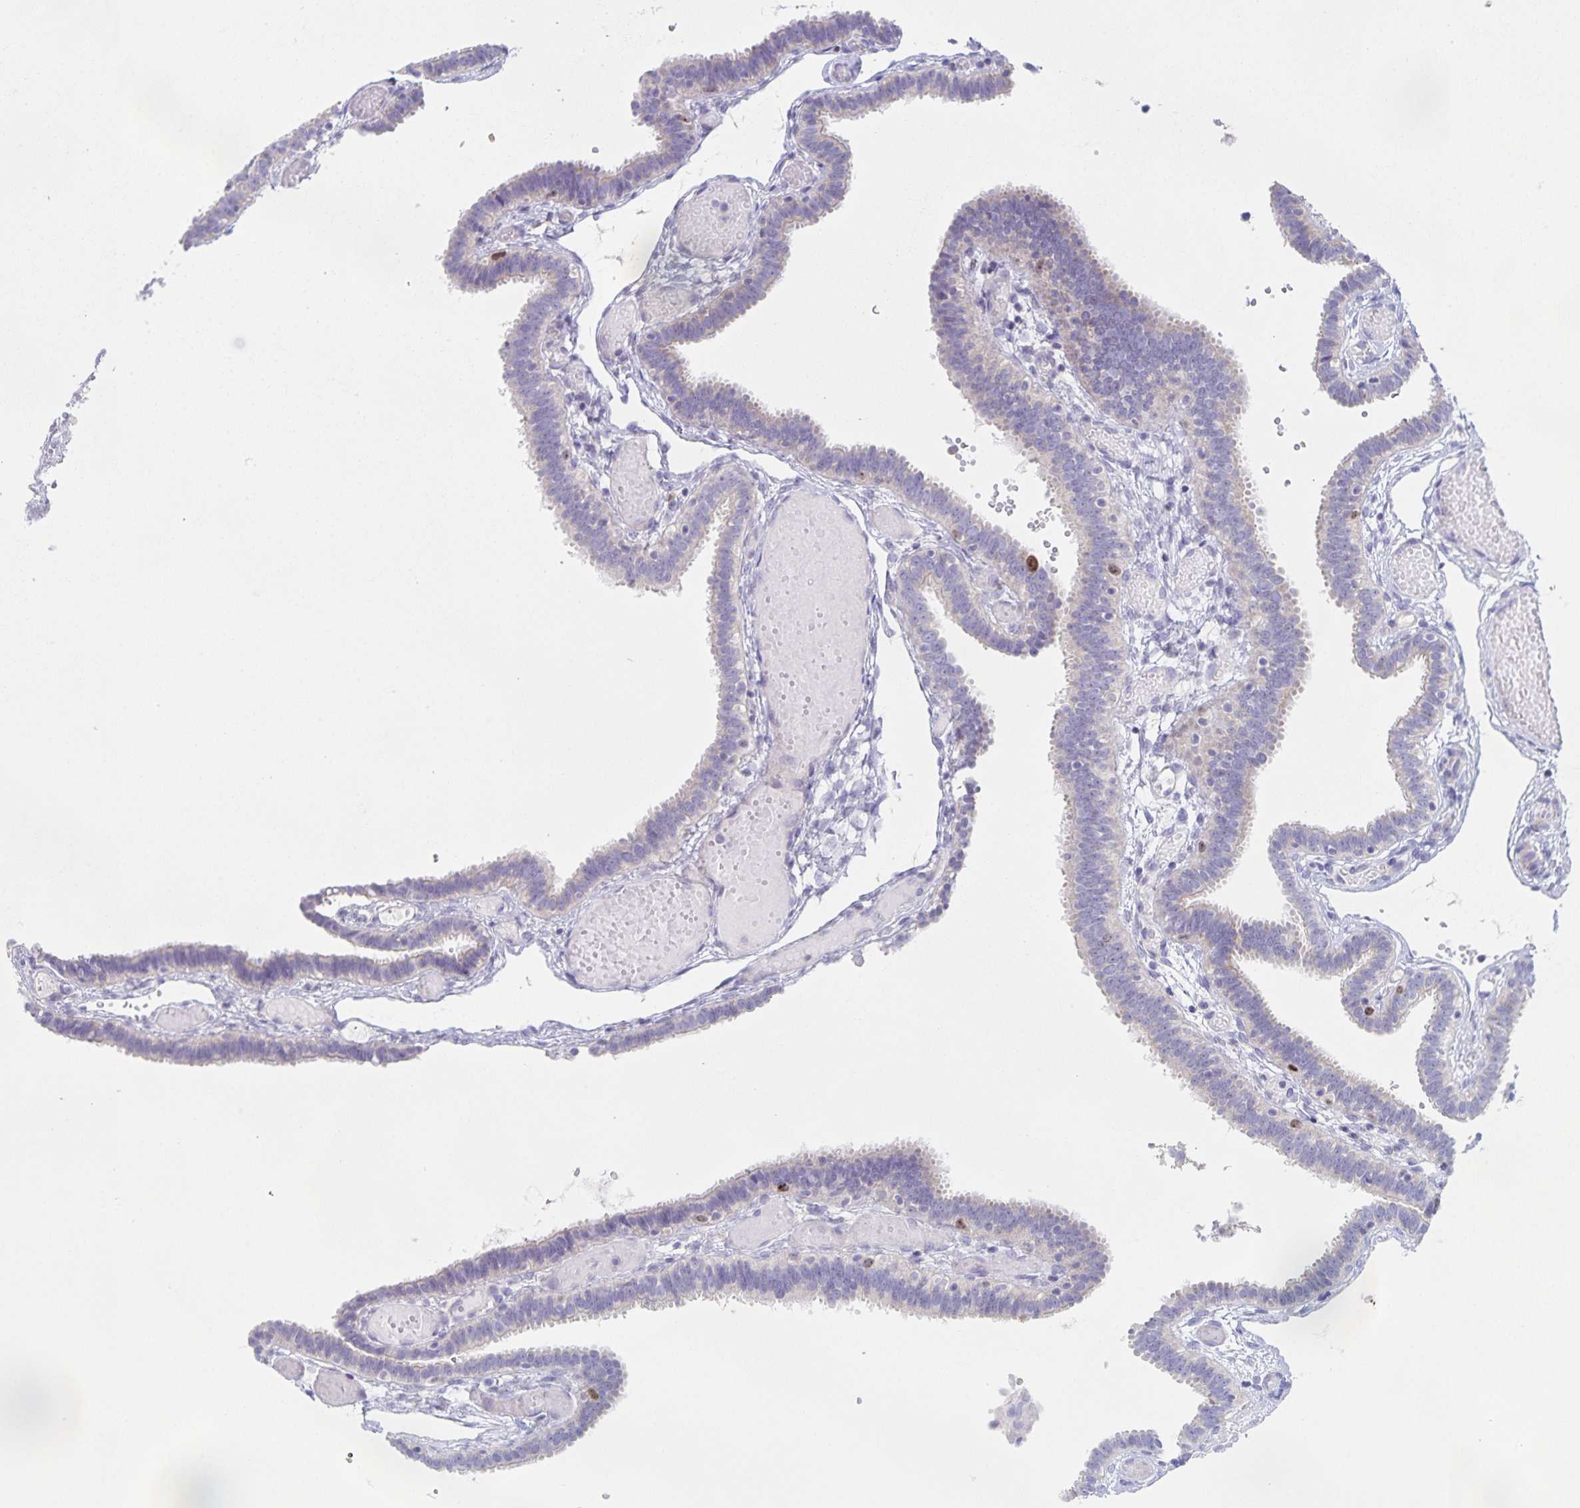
{"staining": {"intensity": "weak", "quantity": "<25%", "location": "nuclear"}, "tissue": "fallopian tube", "cell_type": "Glandular cells", "image_type": "normal", "snomed": [{"axis": "morphology", "description": "Normal tissue, NOS"}, {"axis": "topography", "description": "Fallopian tube"}], "caption": "This micrograph is of benign fallopian tube stained with immunohistochemistry (IHC) to label a protein in brown with the nuclei are counter-stained blue. There is no positivity in glandular cells. The staining was performed using DAB to visualize the protein expression in brown, while the nuclei were stained in blue with hematoxylin (Magnification: 20x).", "gene": "CENPH", "patient": {"sex": "female", "age": 37}}